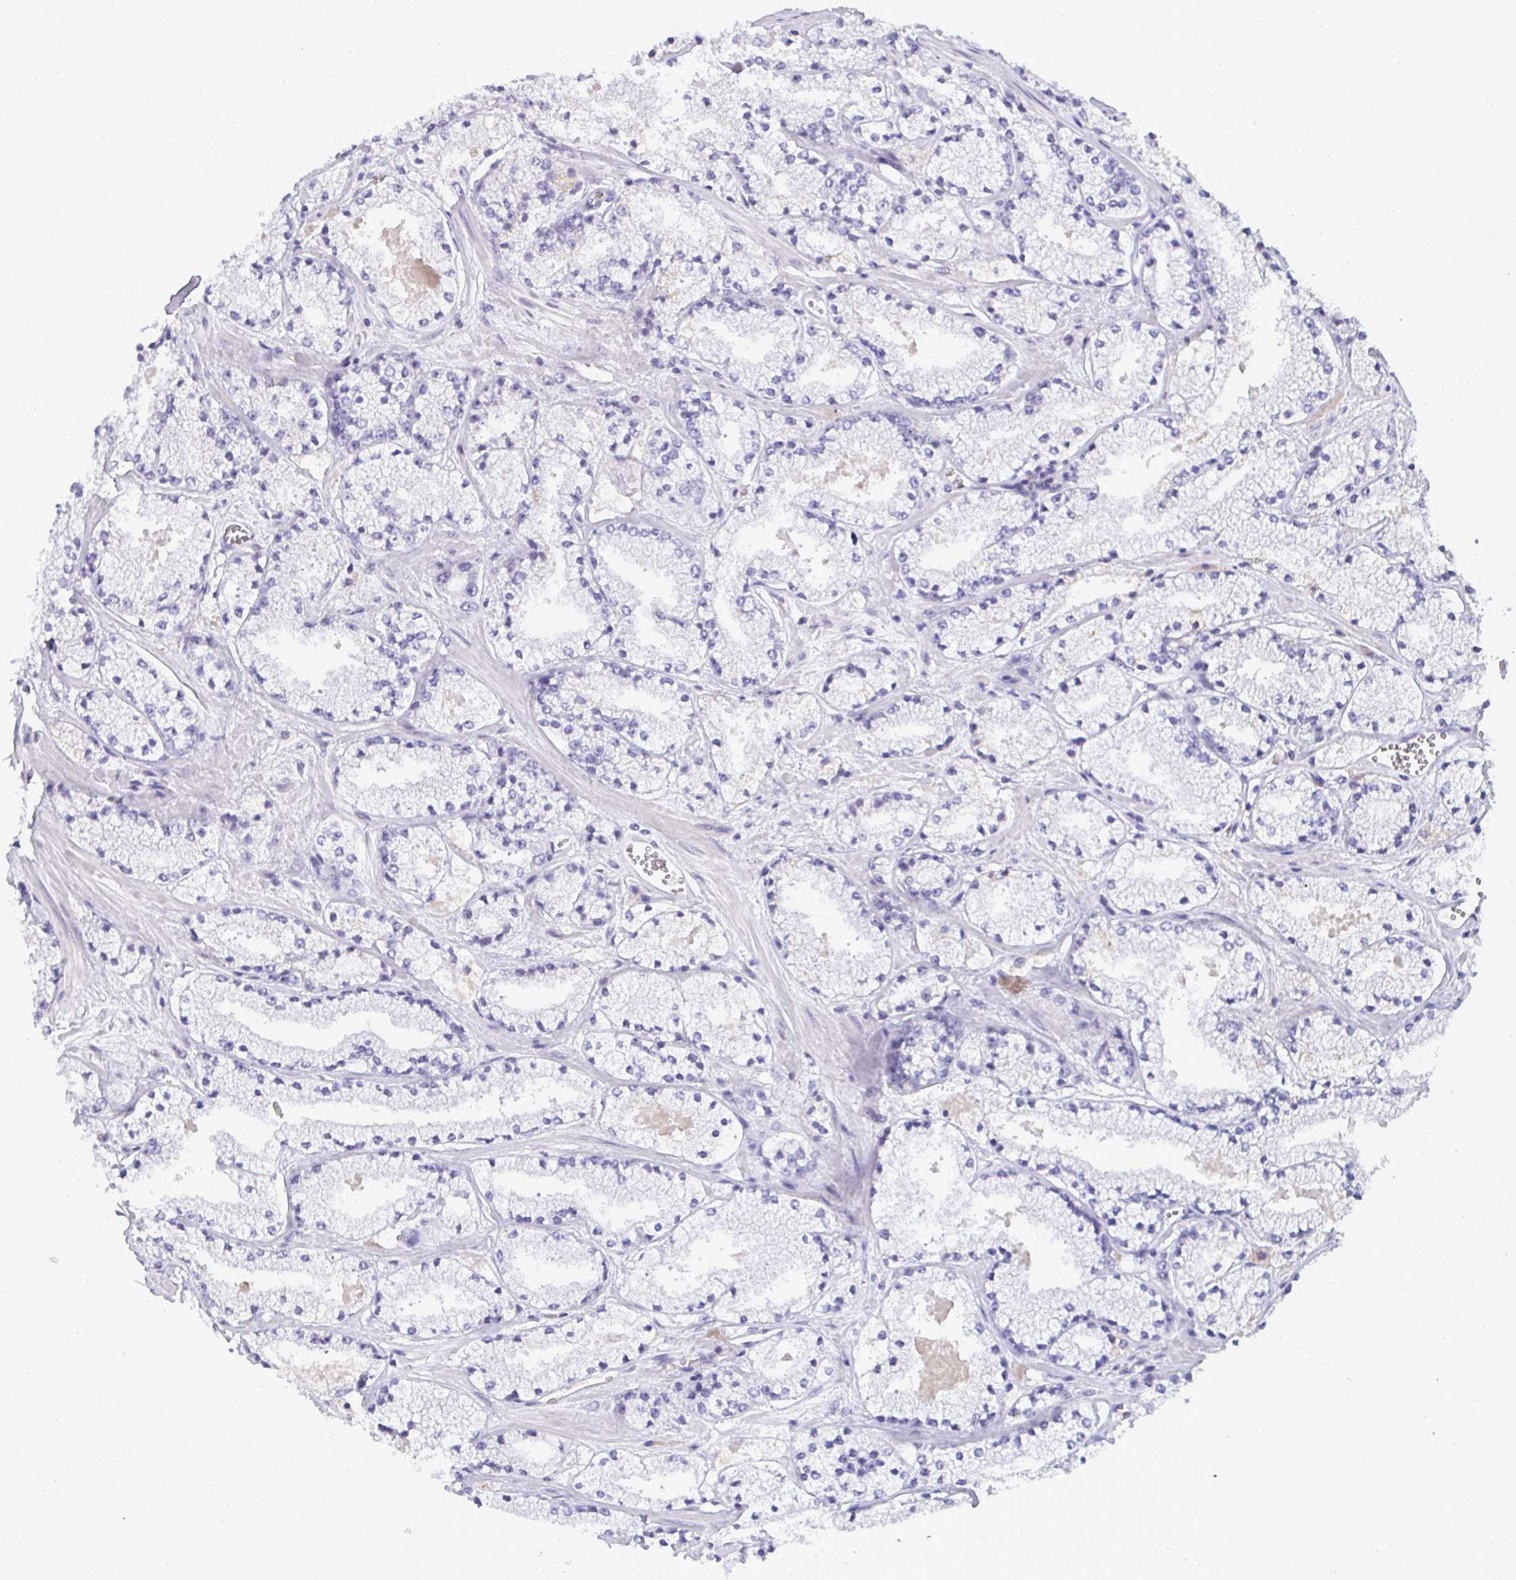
{"staining": {"intensity": "negative", "quantity": "none", "location": "none"}, "tissue": "prostate cancer", "cell_type": "Tumor cells", "image_type": "cancer", "snomed": [{"axis": "morphology", "description": "Adenocarcinoma, High grade"}, {"axis": "topography", "description": "Prostate"}], "caption": "Image shows no protein positivity in tumor cells of prostate cancer tissue. (Brightfield microscopy of DAB (3,3'-diaminobenzidine) immunohistochemistry (IHC) at high magnification).", "gene": "EPOP", "patient": {"sex": "male", "age": 63}}